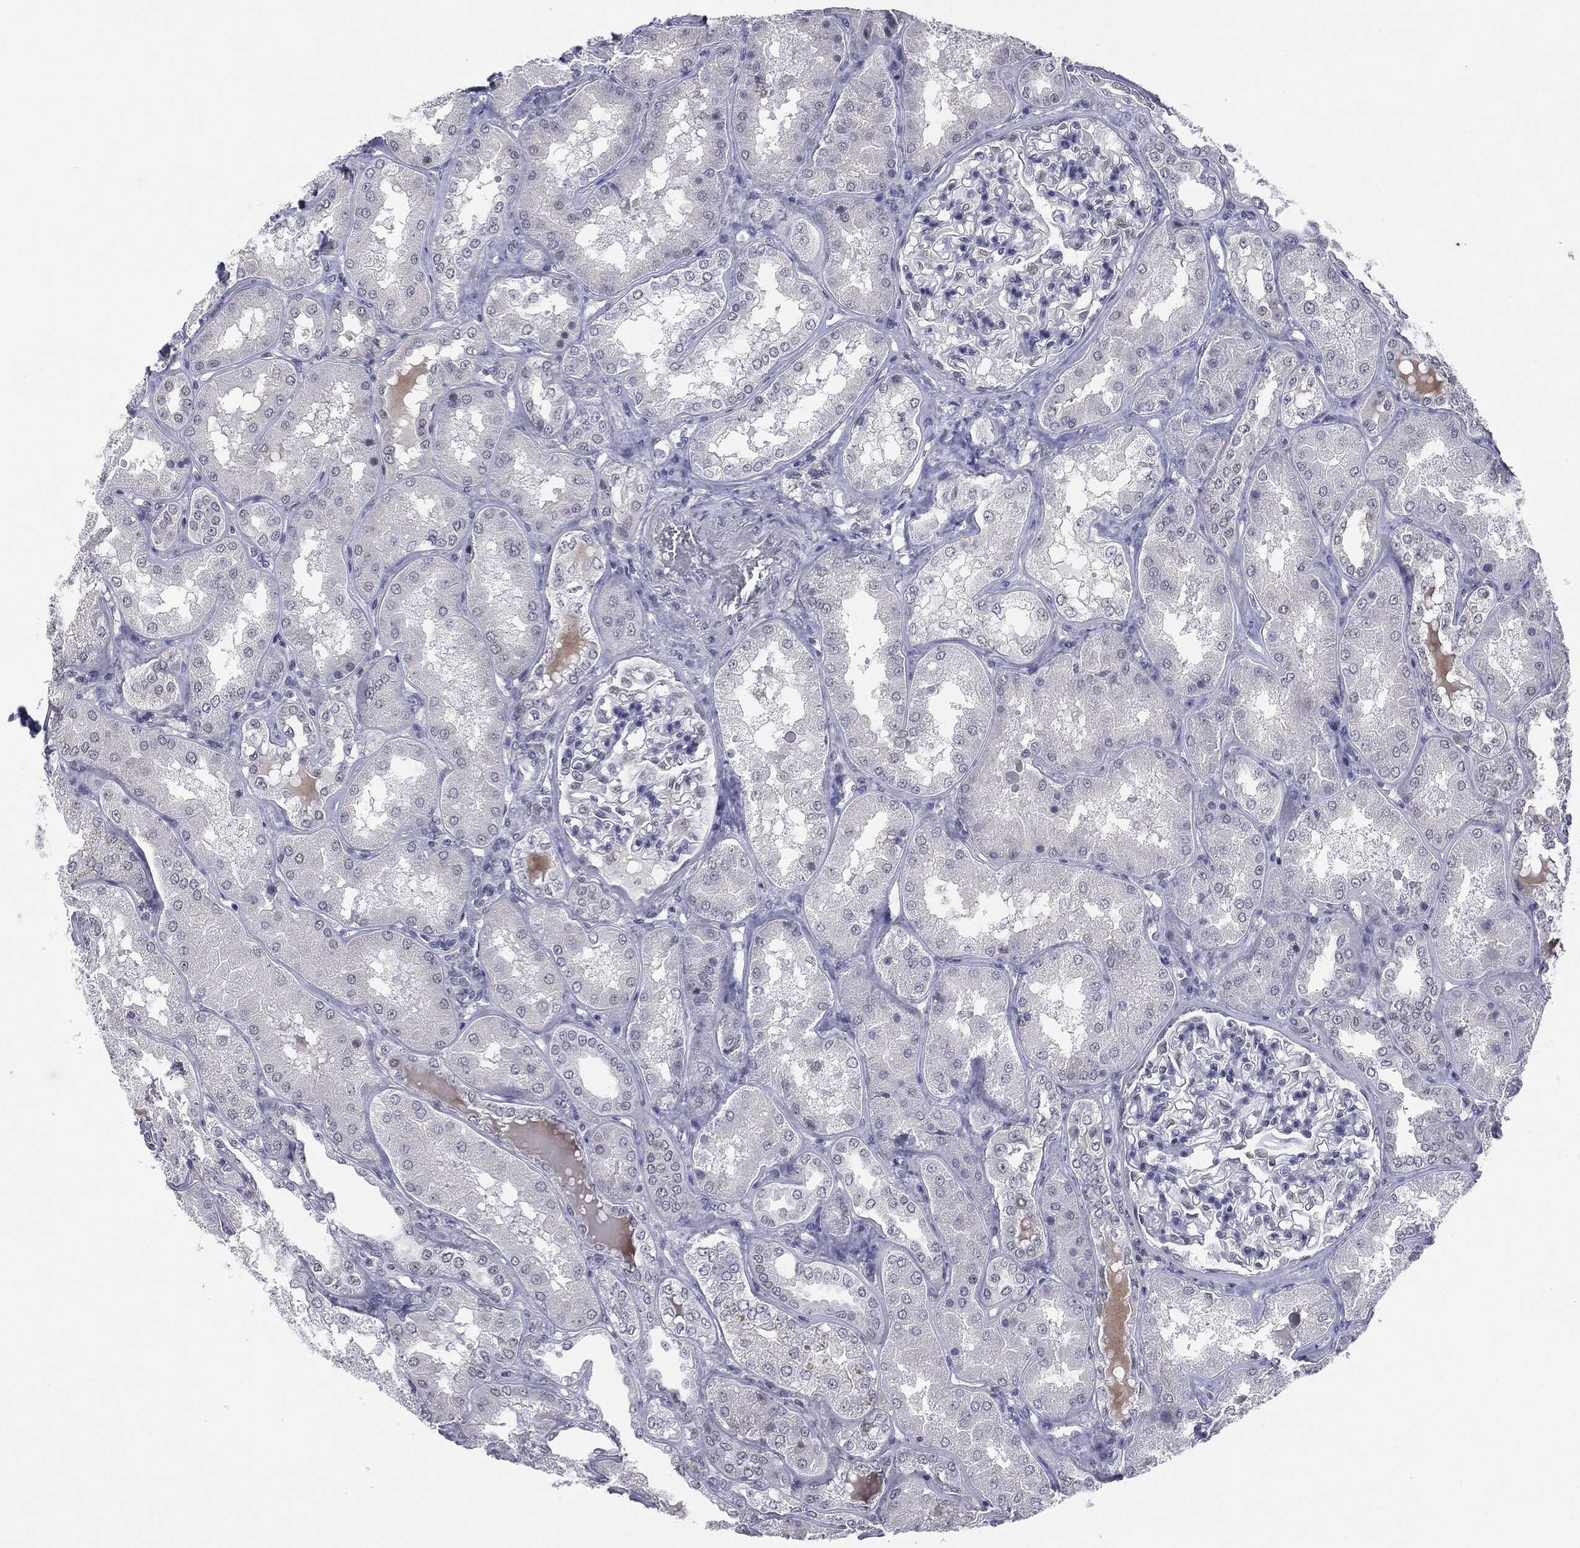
{"staining": {"intensity": "negative", "quantity": "none", "location": "none"}, "tissue": "kidney", "cell_type": "Cells in glomeruli", "image_type": "normal", "snomed": [{"axis": "morphology", "description": "Normal tissue, NOS"}, {"axis": "topography", "description": "Kidney"}], "caption": "Kidney stained for a protein using IHC reveals no positivity cells in glomeruli.", "gene": "SLC5A5", "patient": {"sex": "female", "age": 56}}